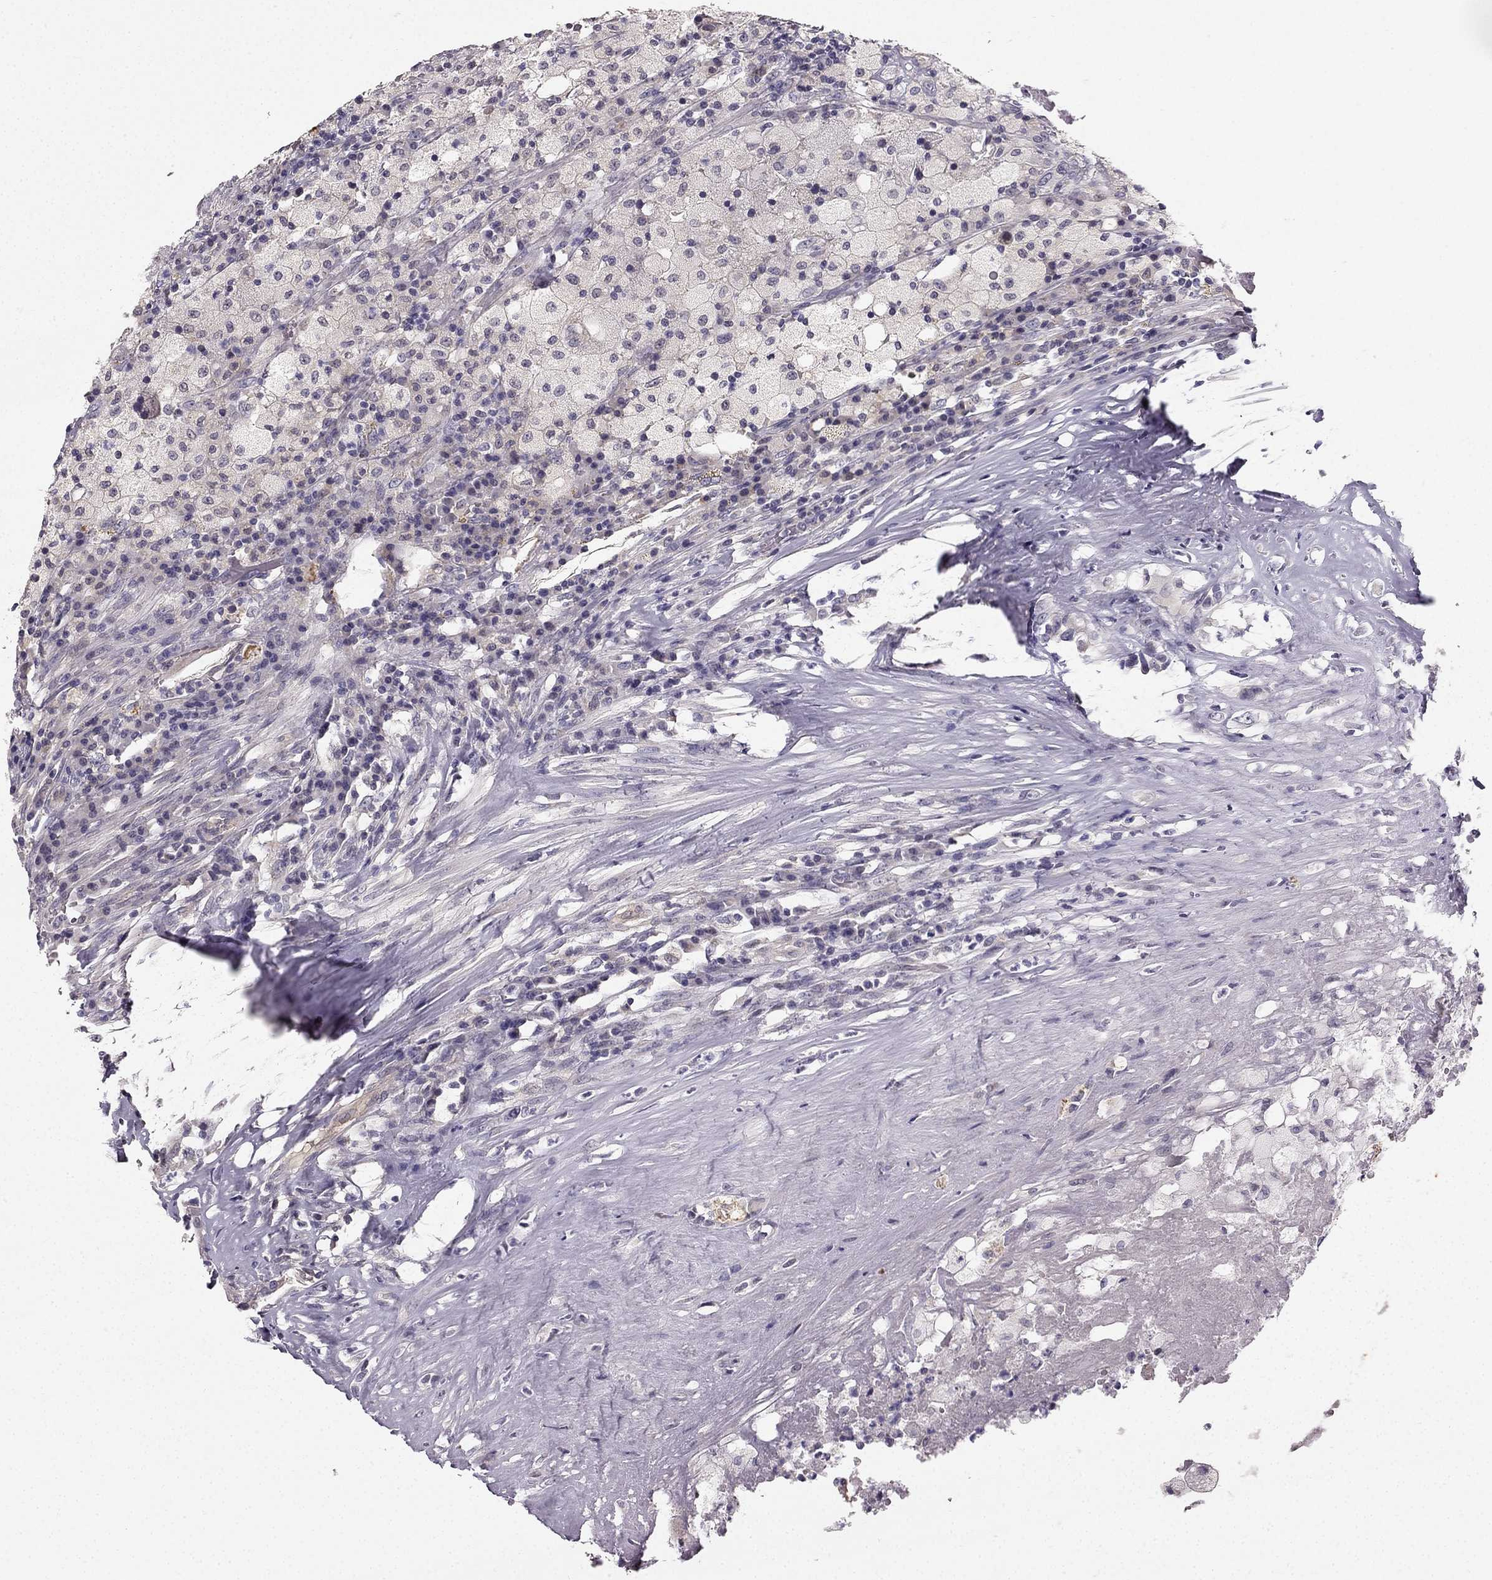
{"staining": {"intensity": "negative", "quantity": "none", "location": "none"}, "tissue": "testis cancer", "cell_type": "Tumor cells", "image_type": "cancer", "snomed": [{"axis": "morphology", "description": "Necrosis, NOS"}, {"axis": "morphology", "description": "Carcinoma, Embryonal, NOS"}, {"axis": "topography", "description": "Testis"}], "caption": "Human embryonal carcinoma (testis) stained for a protein using immunohistochemistry (IHC) exhibits no expression in tumor cells.", "gene": "TSPYL5", "patient": {"sex": "male", "age": 19}}